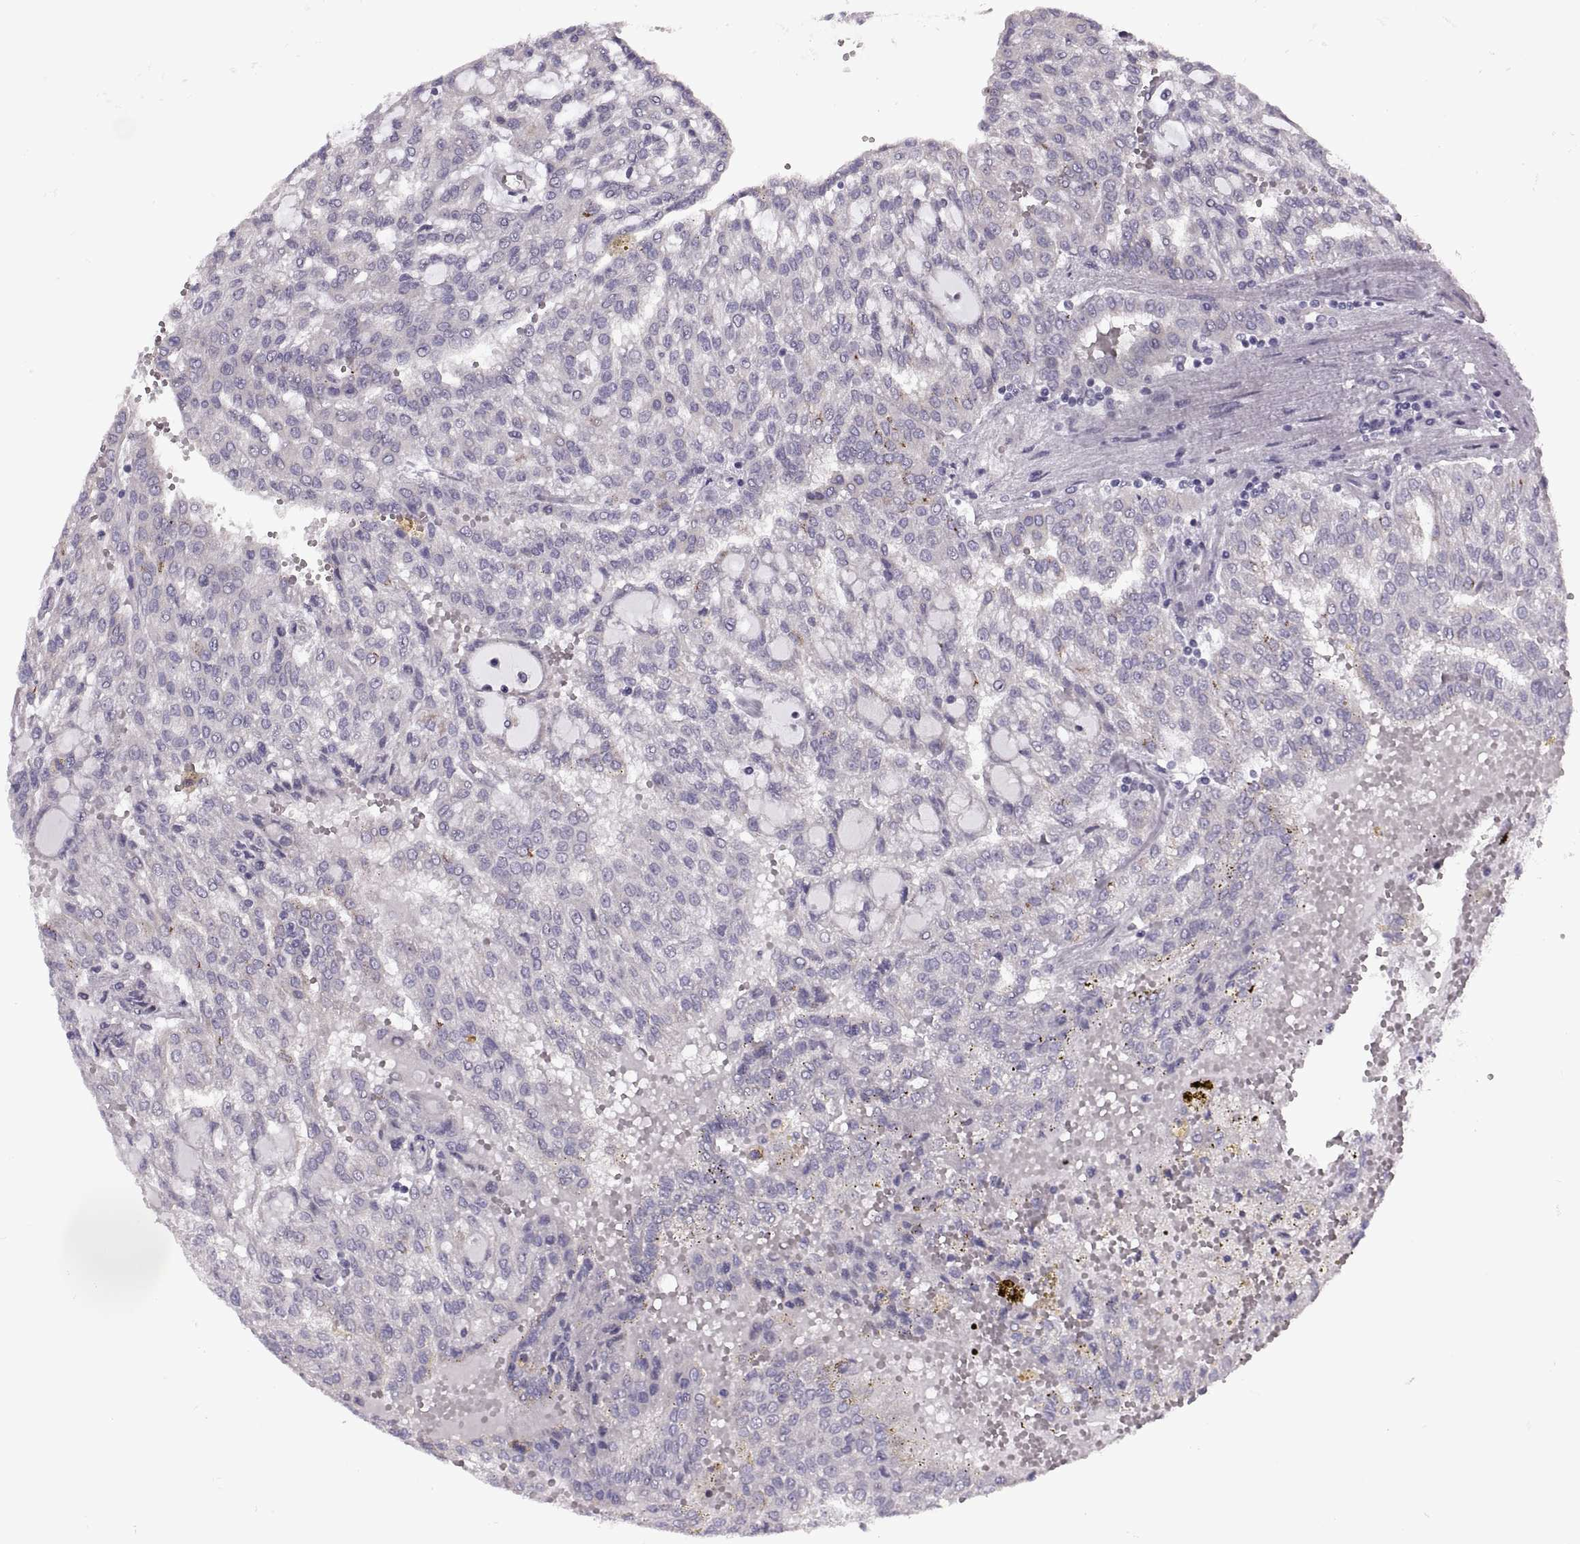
{"staining": {"intensity": "negative", "quantity": "none", "location": "none"}, "tissue": "renal cancer", "cell_type": "Tumor cells", "image_type": "cancer", "snomed": [{"axis": "morphology", "description": "Adenocarcinoma, NOS"}, {"axis": "topography", "description": "Kidney"}], "caption": "DAB (3,3'-diaminobenzidine) immunohistochemical staining of renal adenocarcinoma reveals no significant positivity in tumor cells.", "gene": "RIPK4", "patient": {"sex": "male", "age": 63}}